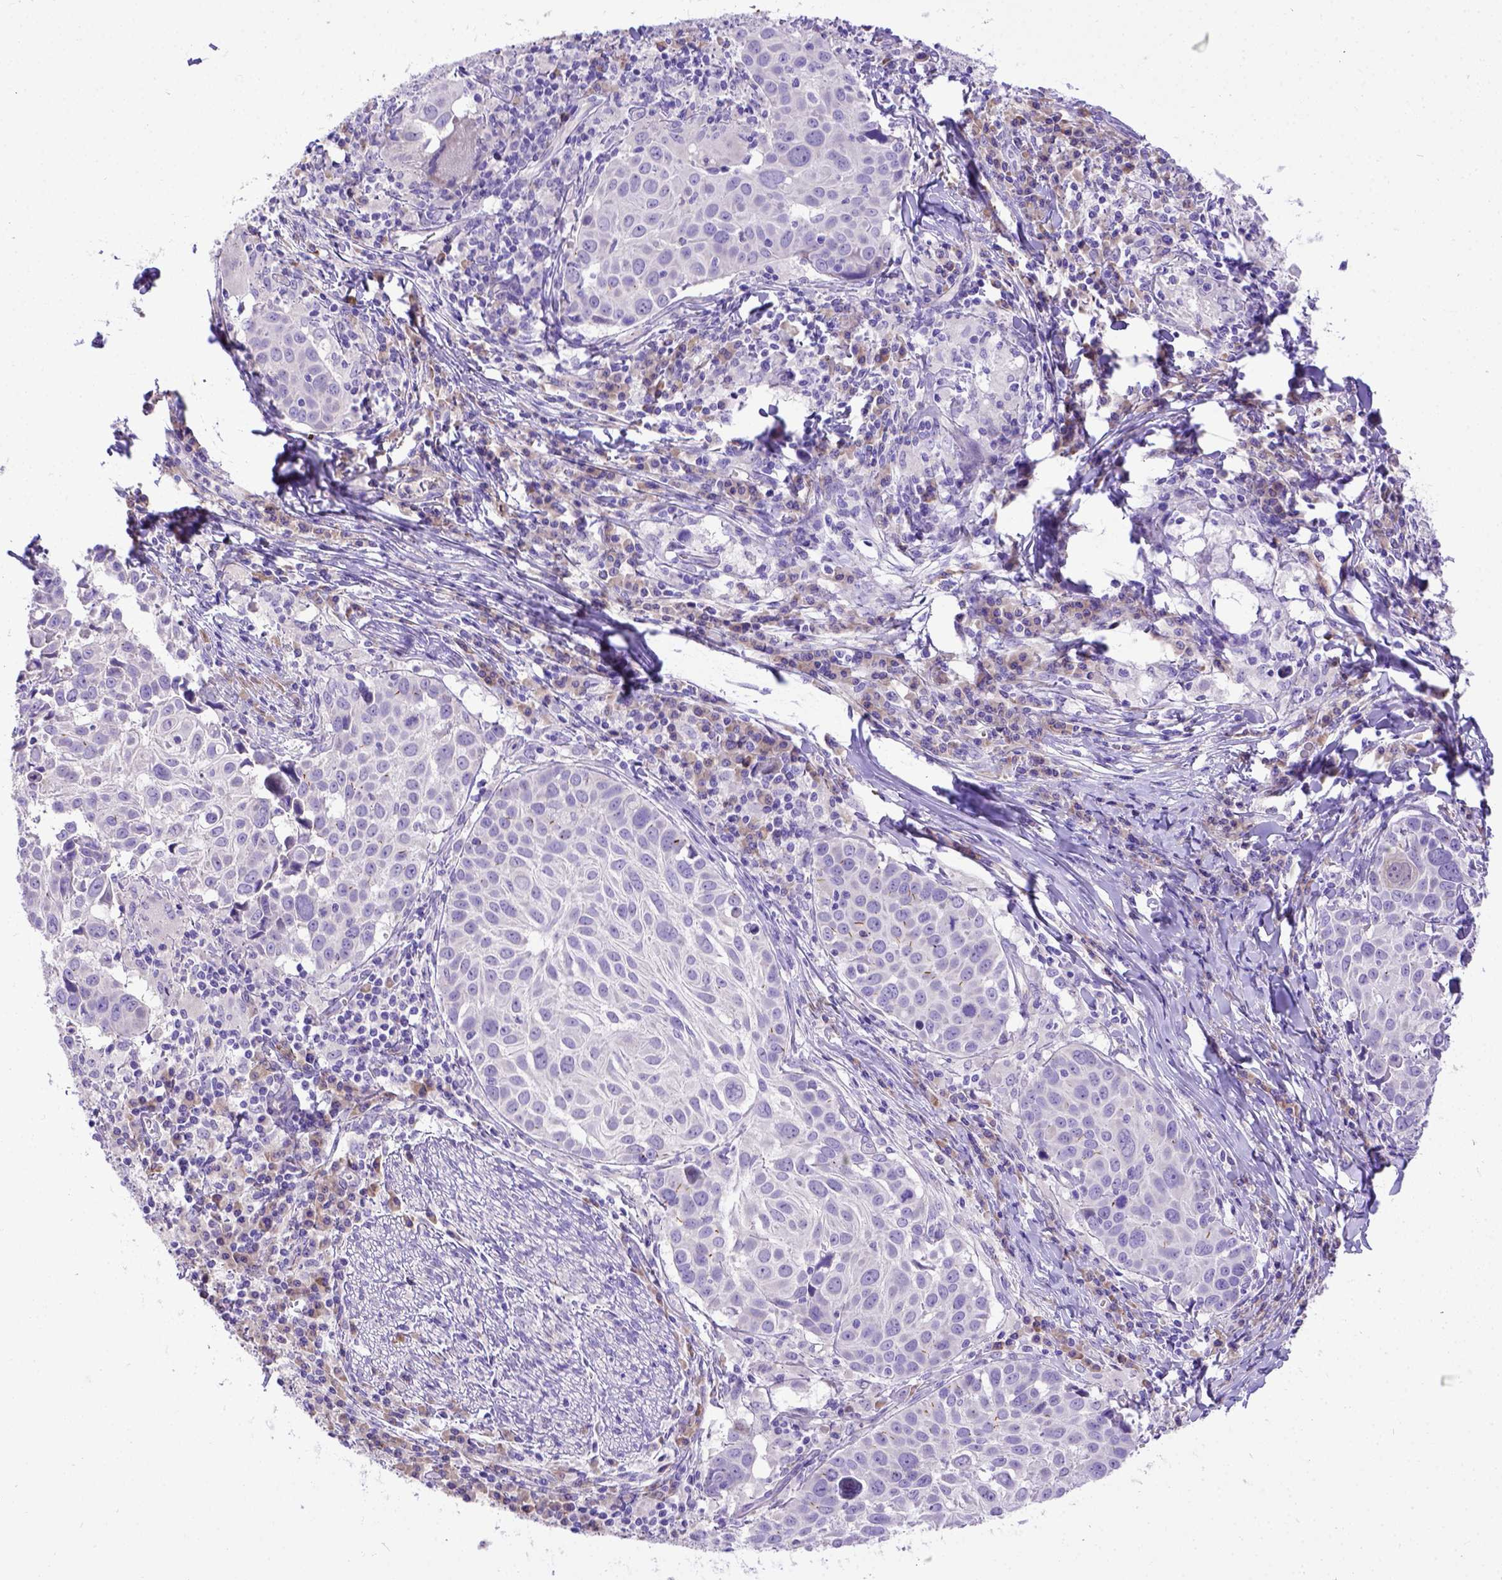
{"staining": {"intensity": "negative", "quantity": "none", "location": "none"}, "tissue": "lung cancer", "cell_type": "Tumor cells", "image_type": "cancer", "snomed": [{"axis": "morphology", "description": "Squamous cell carcinoma, NOS"}, {"axis": "topography", "description": "Lung"}], "caption": "Immunohistochemistry (IHC) of lung cancer exhibits no staining in tumor cells.", "gene": "CFAP300", "patient": {"sex": "male", "age": 57}}